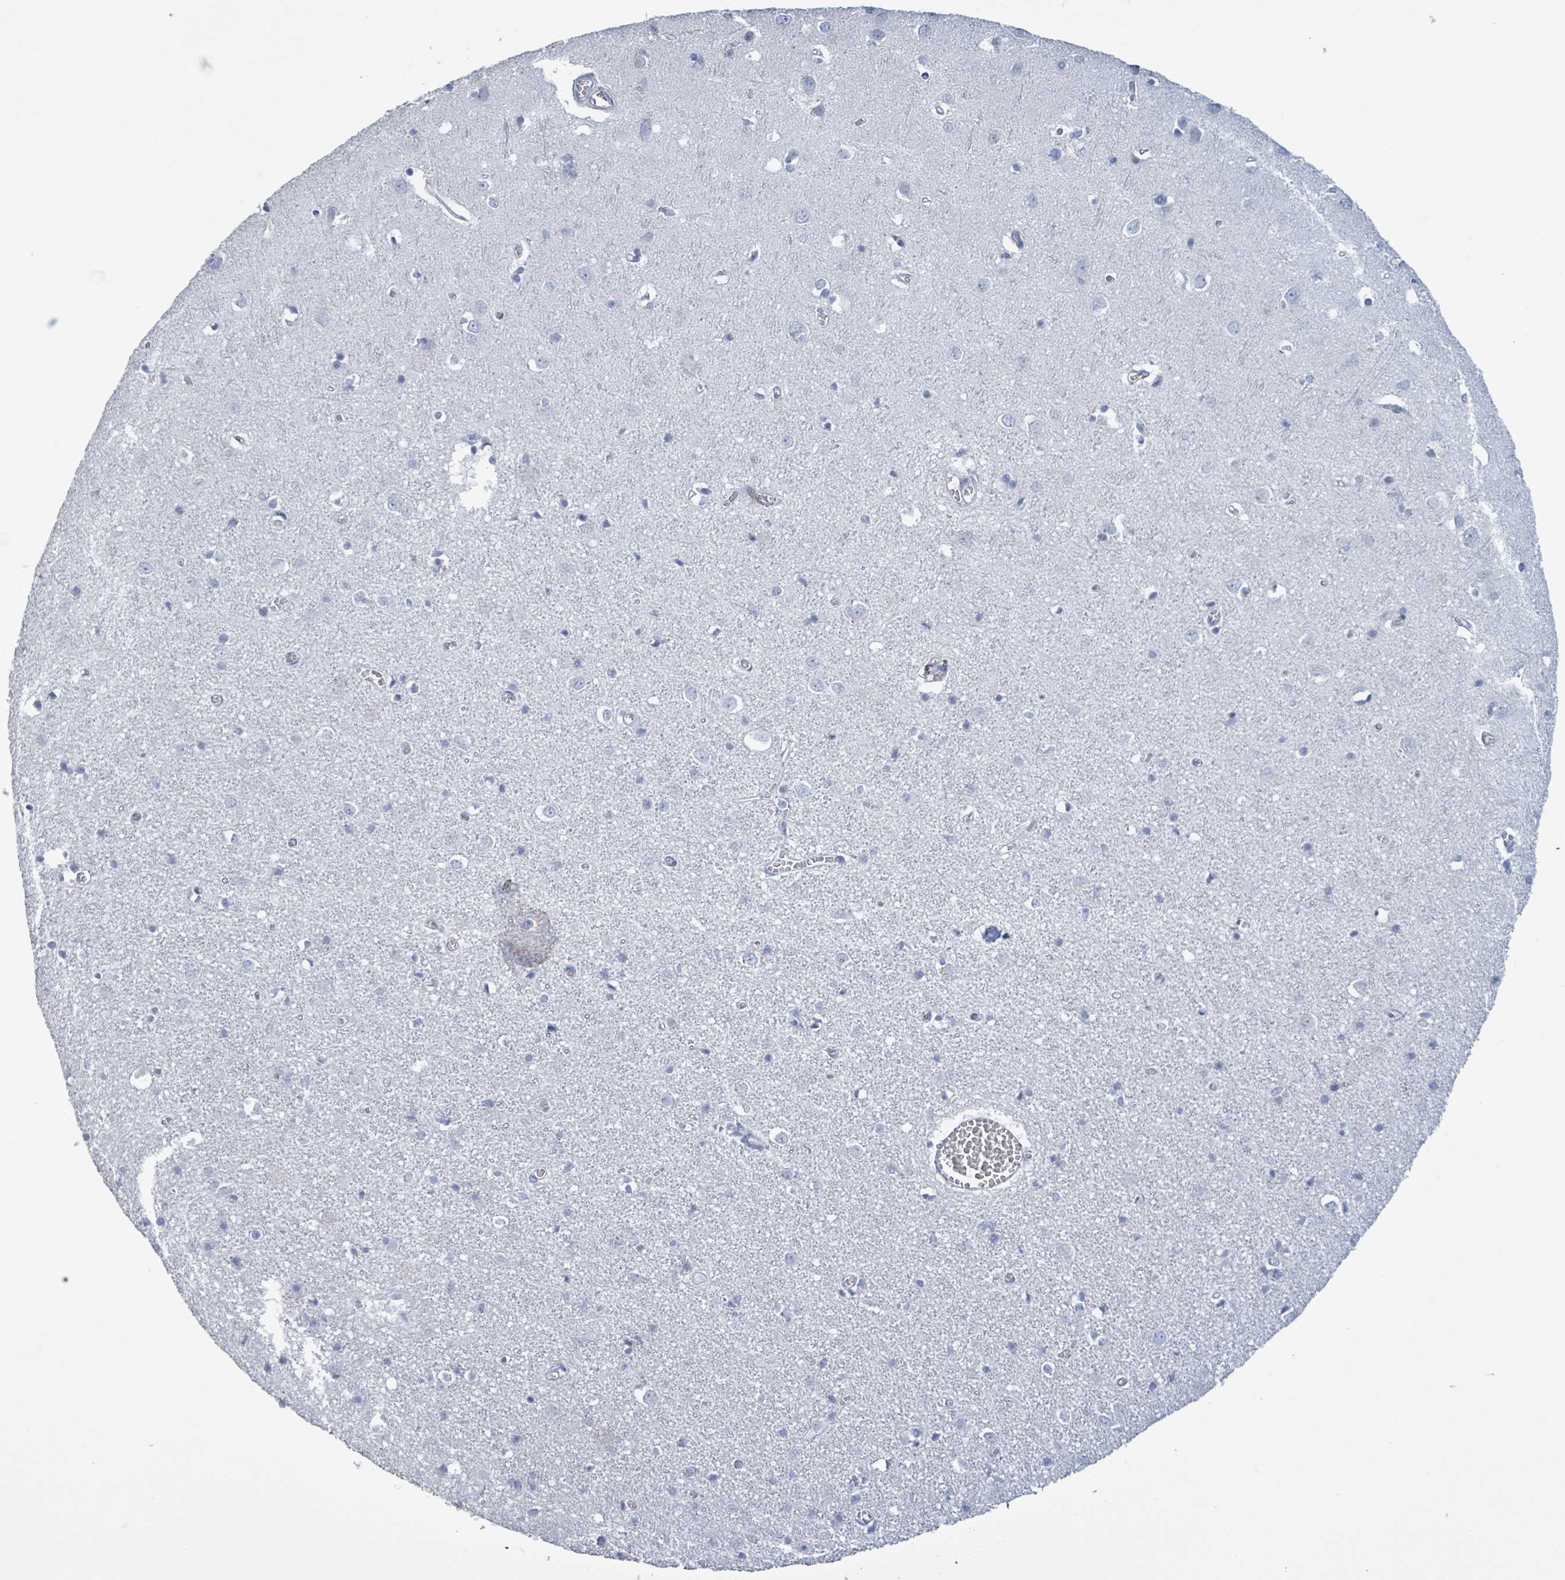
{"staining": {"intensity": "negative", "quantity": "none", "location": "none"}, "tissue": "cerebral cortex", "cell_type": "Endothelial cells", "image_type": "normal", "snomed": [{"axis": "morphology", "description": "Normal tissue, NOS"}, {"axis": "topography", "description": "Cerebral cortex"}], "caption": "This is a image of IHC staining of benign cerebral cortex, which shows no positivity in endothelial cells. Brightfield microscopy of immunohistochemistry stained with DAB (3,3'-diaminobenzidine) (brown) and hematoxylin (blue), captured at high magnification.", "gene": "CT45A10", "patient": {"sex": "female", "age": 64}}